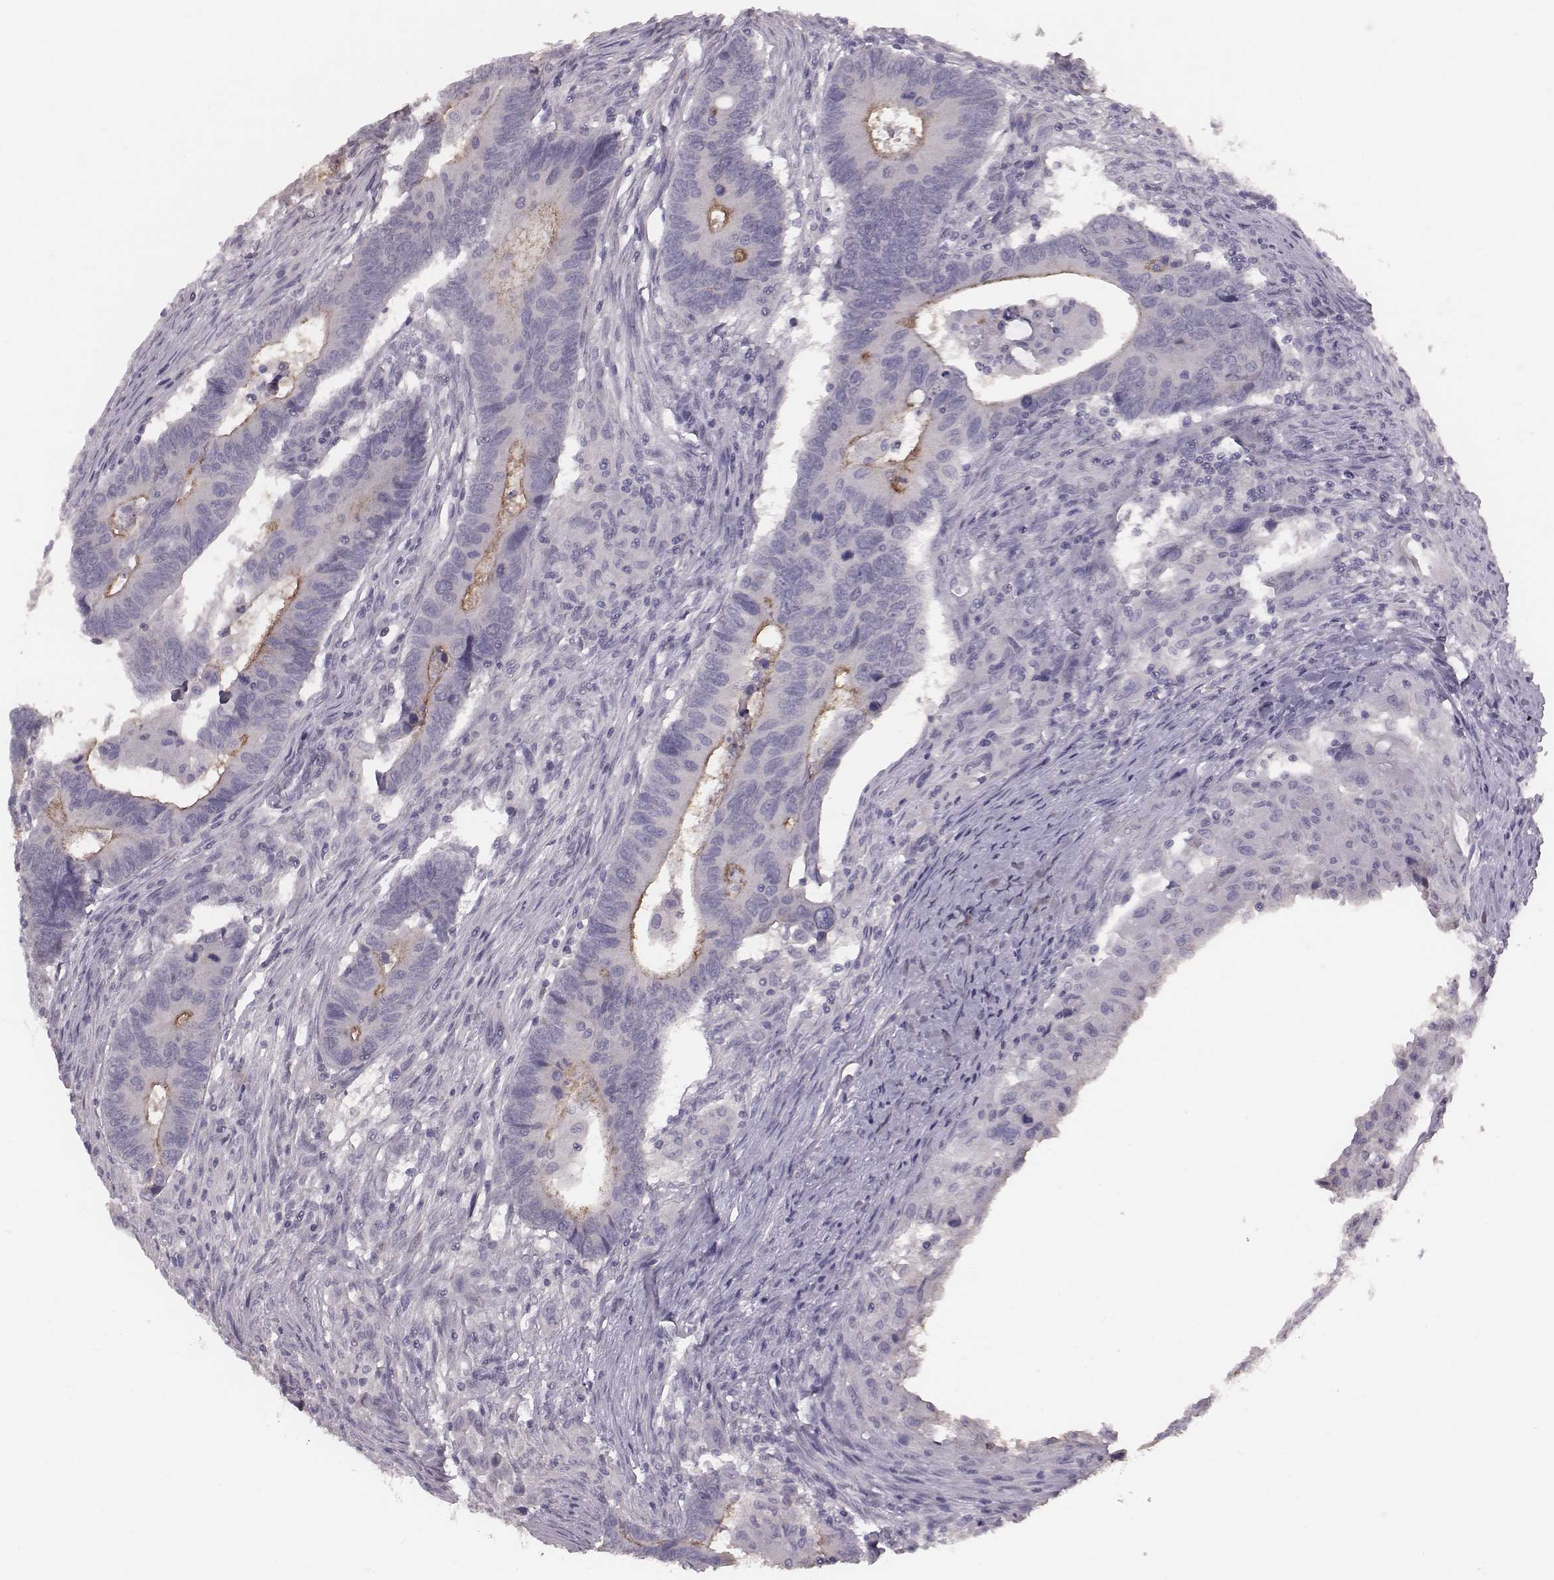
{"staining": {"intensity": "negative", "quantity": "none", "location": "none"}, "tissue": "colorectal cancer", "cell_type": "Tumor cells", "image_type": "cancer", "snomed": [{"axis": "morphology", "description": "Adenocarcinoma, NOS"}, {"axis": "topography", "description": "Rectum"}], "caption": "This is an immunohistochemistry (IHC) photomicrograph of colorectal adenocarcinoma. There is no staining in tumor cells.", "gene": "CFTR", "patient": {"sex": "male", "age": 67}}